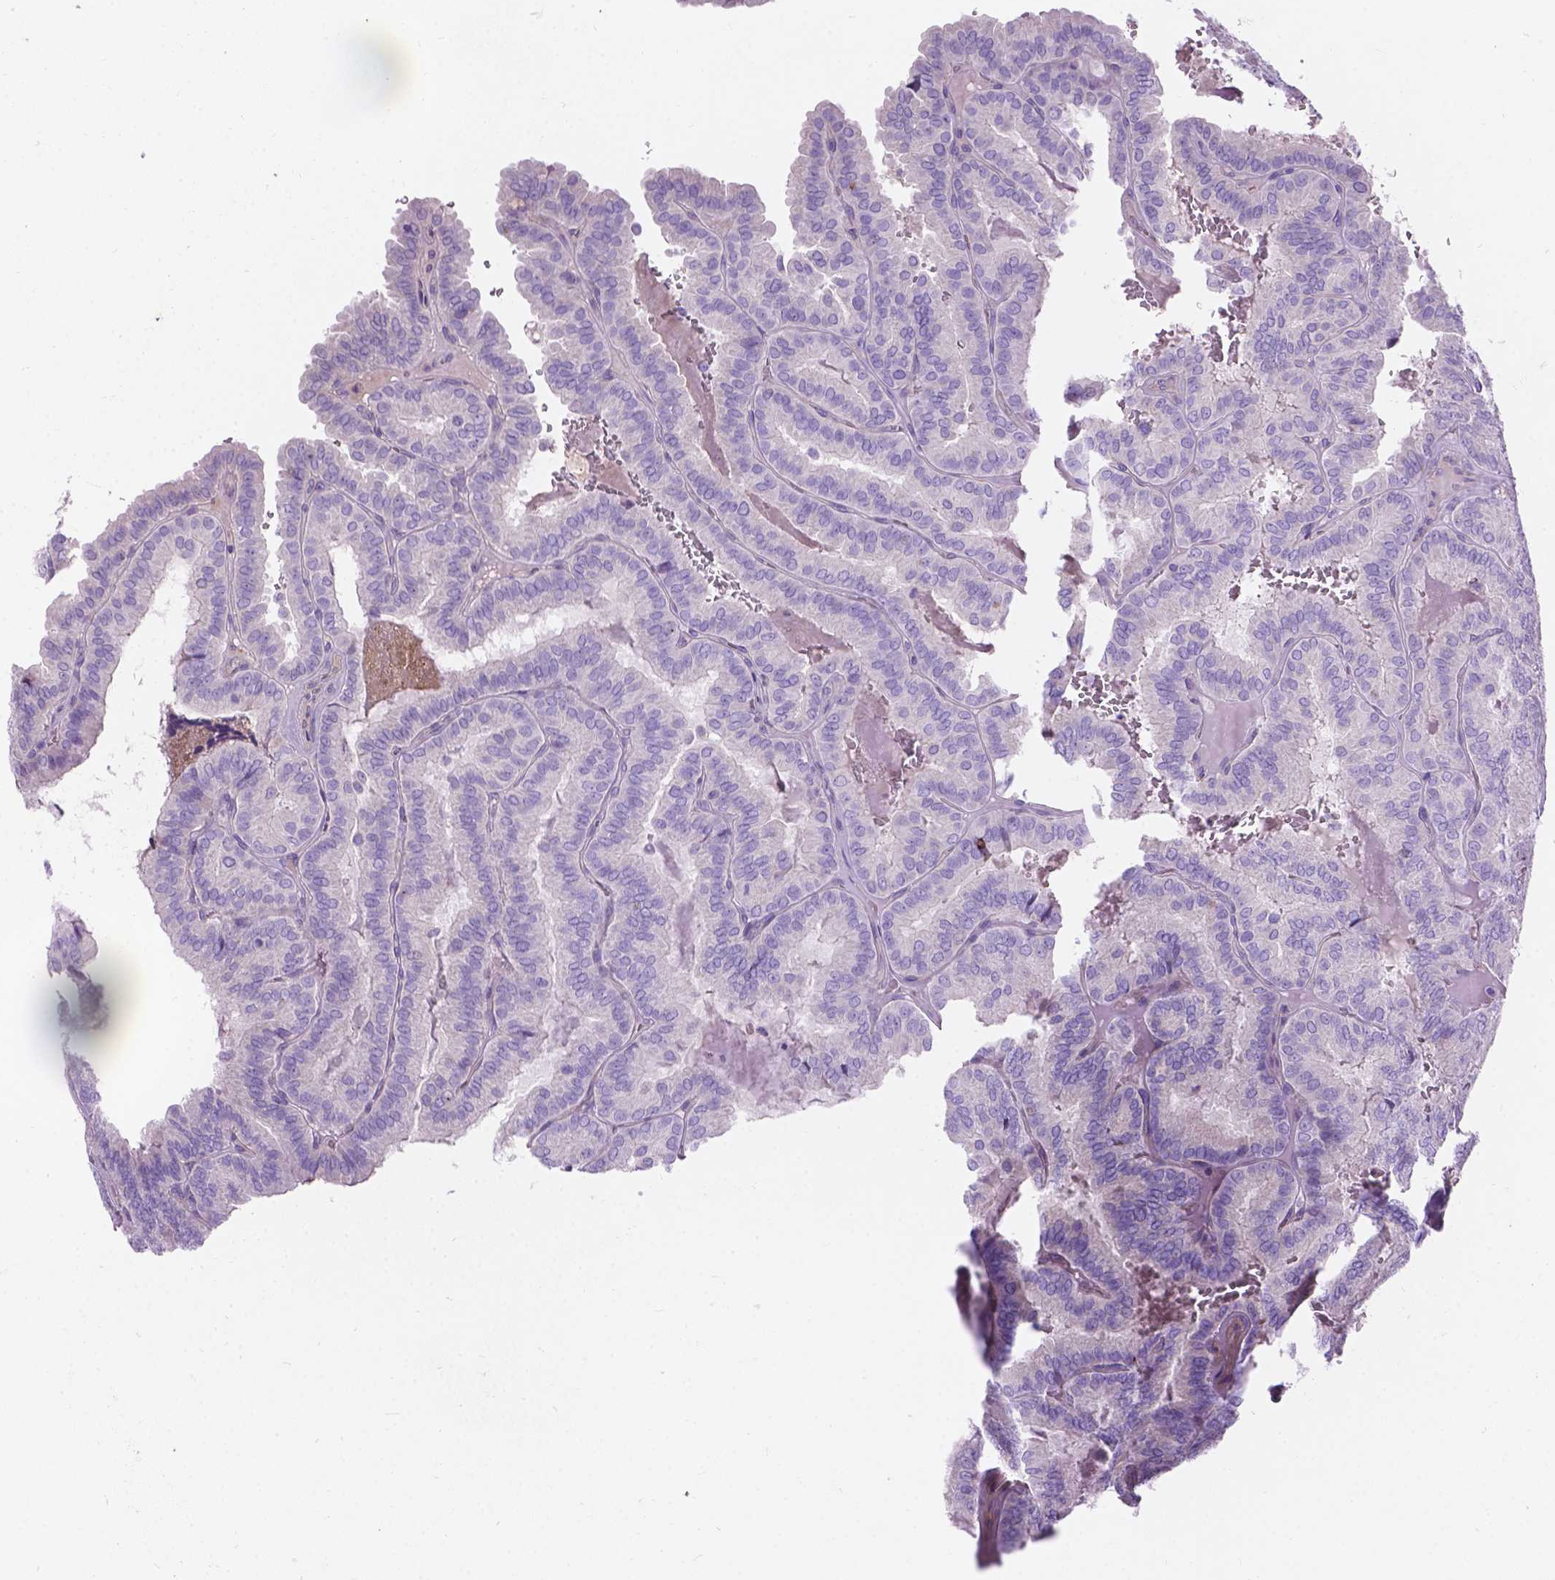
{"staining": {"intensity": "negative", "quantity": "none", "location": "none"}, "tissue": "thyroid cancer", "cell_type": "Tumor cells", "image_type": "cancer", "snomed": [{"axis": "morphology", "description": "Papillary adenocarcinoma, NOS"}, {"axis": "topography", "description": "Thyroid gland"}], "caption": "The micrograph displays no staining of tumor cells in thyroid cancer.", "gene": "NOXO1", "patient": {"sex": "female", "age": 75}}